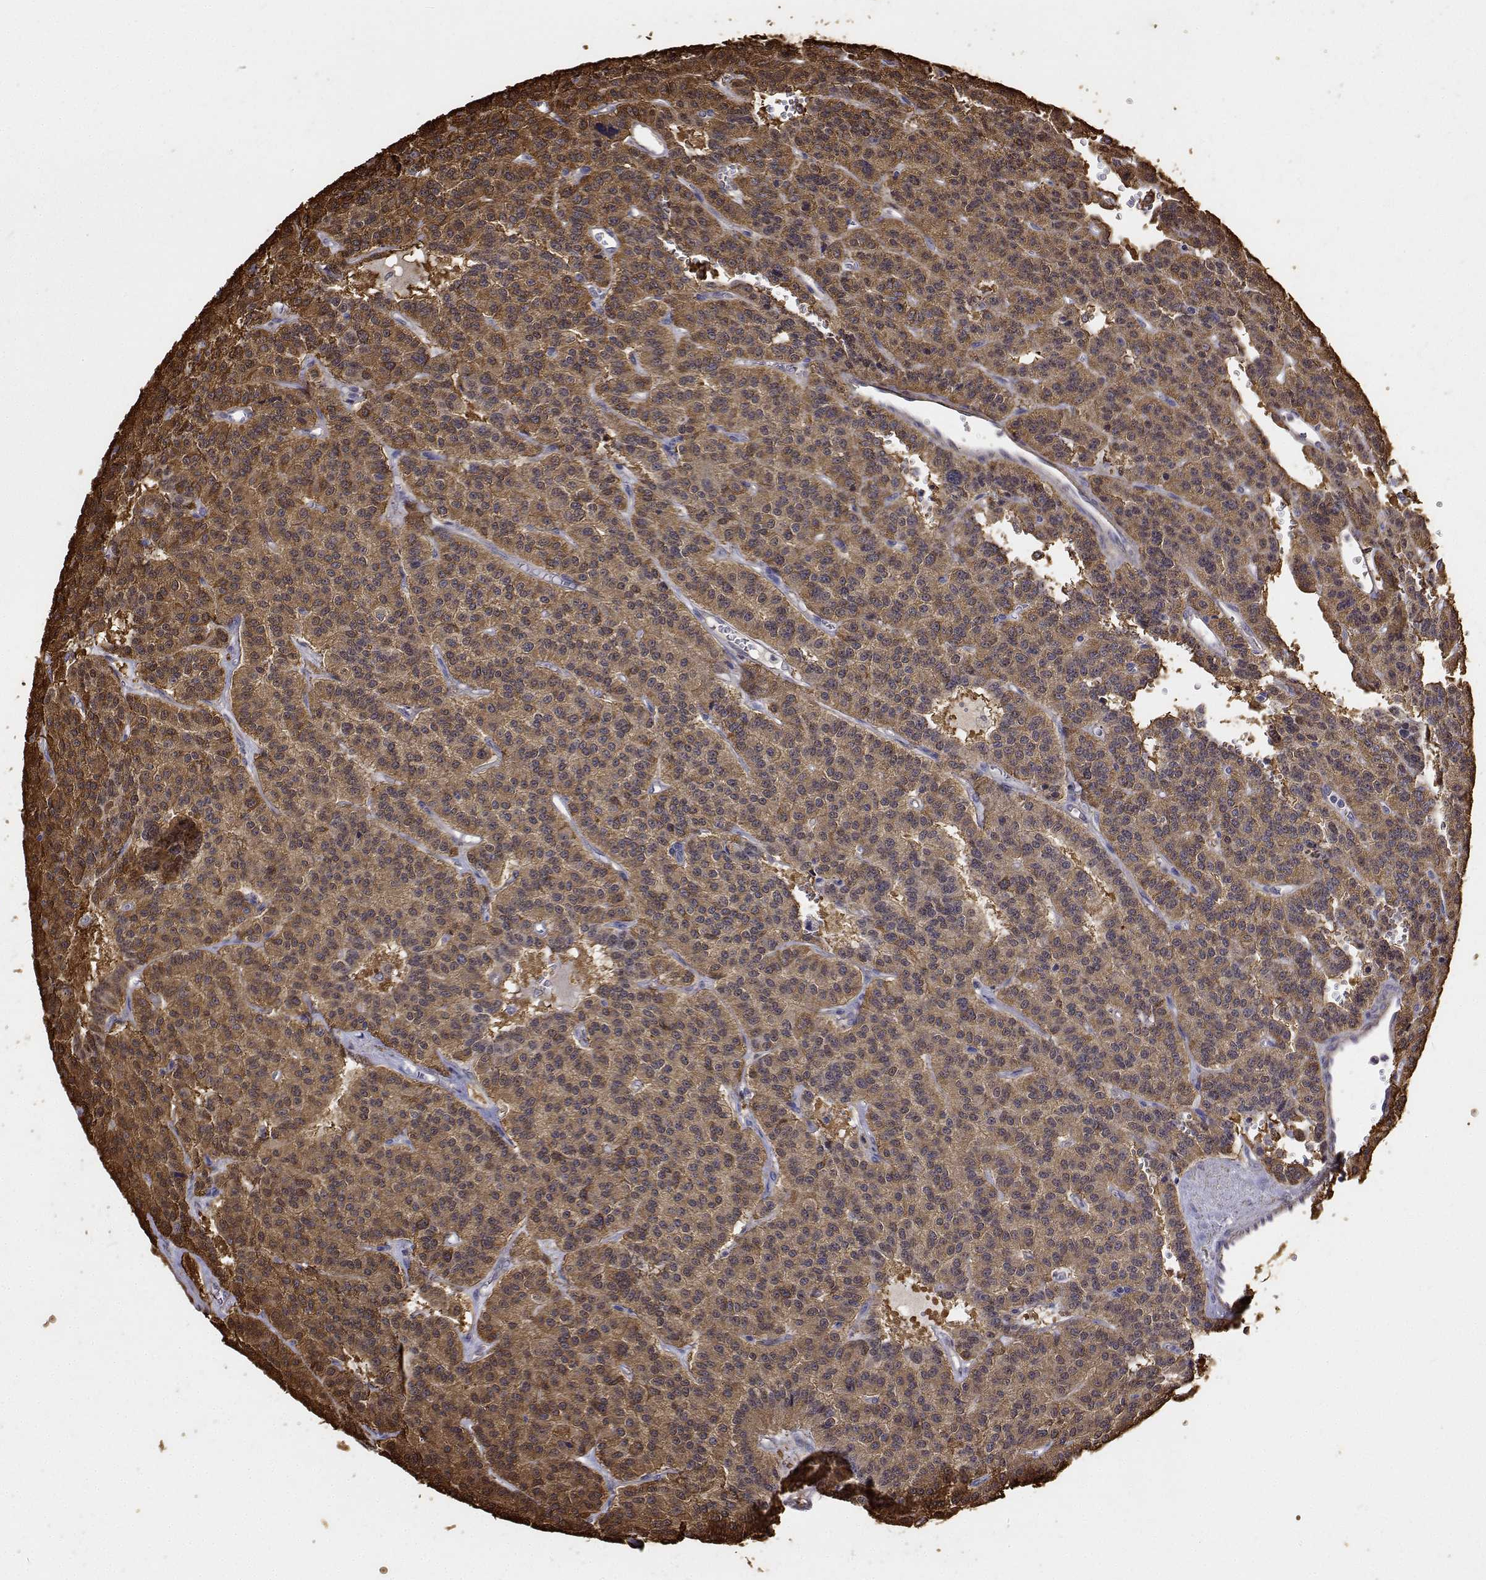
{"staining": {"intensity": "moderate", "quantity": ">75%", "location": "cytoplasmic/membranous"}, "tissue": "carcinoid", "cell_type": "Tumor cells", "image_type": "cancer", "snomed": [{"axis": "morphology", "description": "Carcinoid, malignant, NOS"}, {"axis": "topography", "description": "Lung"}], "caption": "Moderate cytoplasmic/membranous positivity is seen in about >75% of tumor cells in carcinoid.", "gene": "PCID2", "patient": {"sex": "female", "age": 71}}